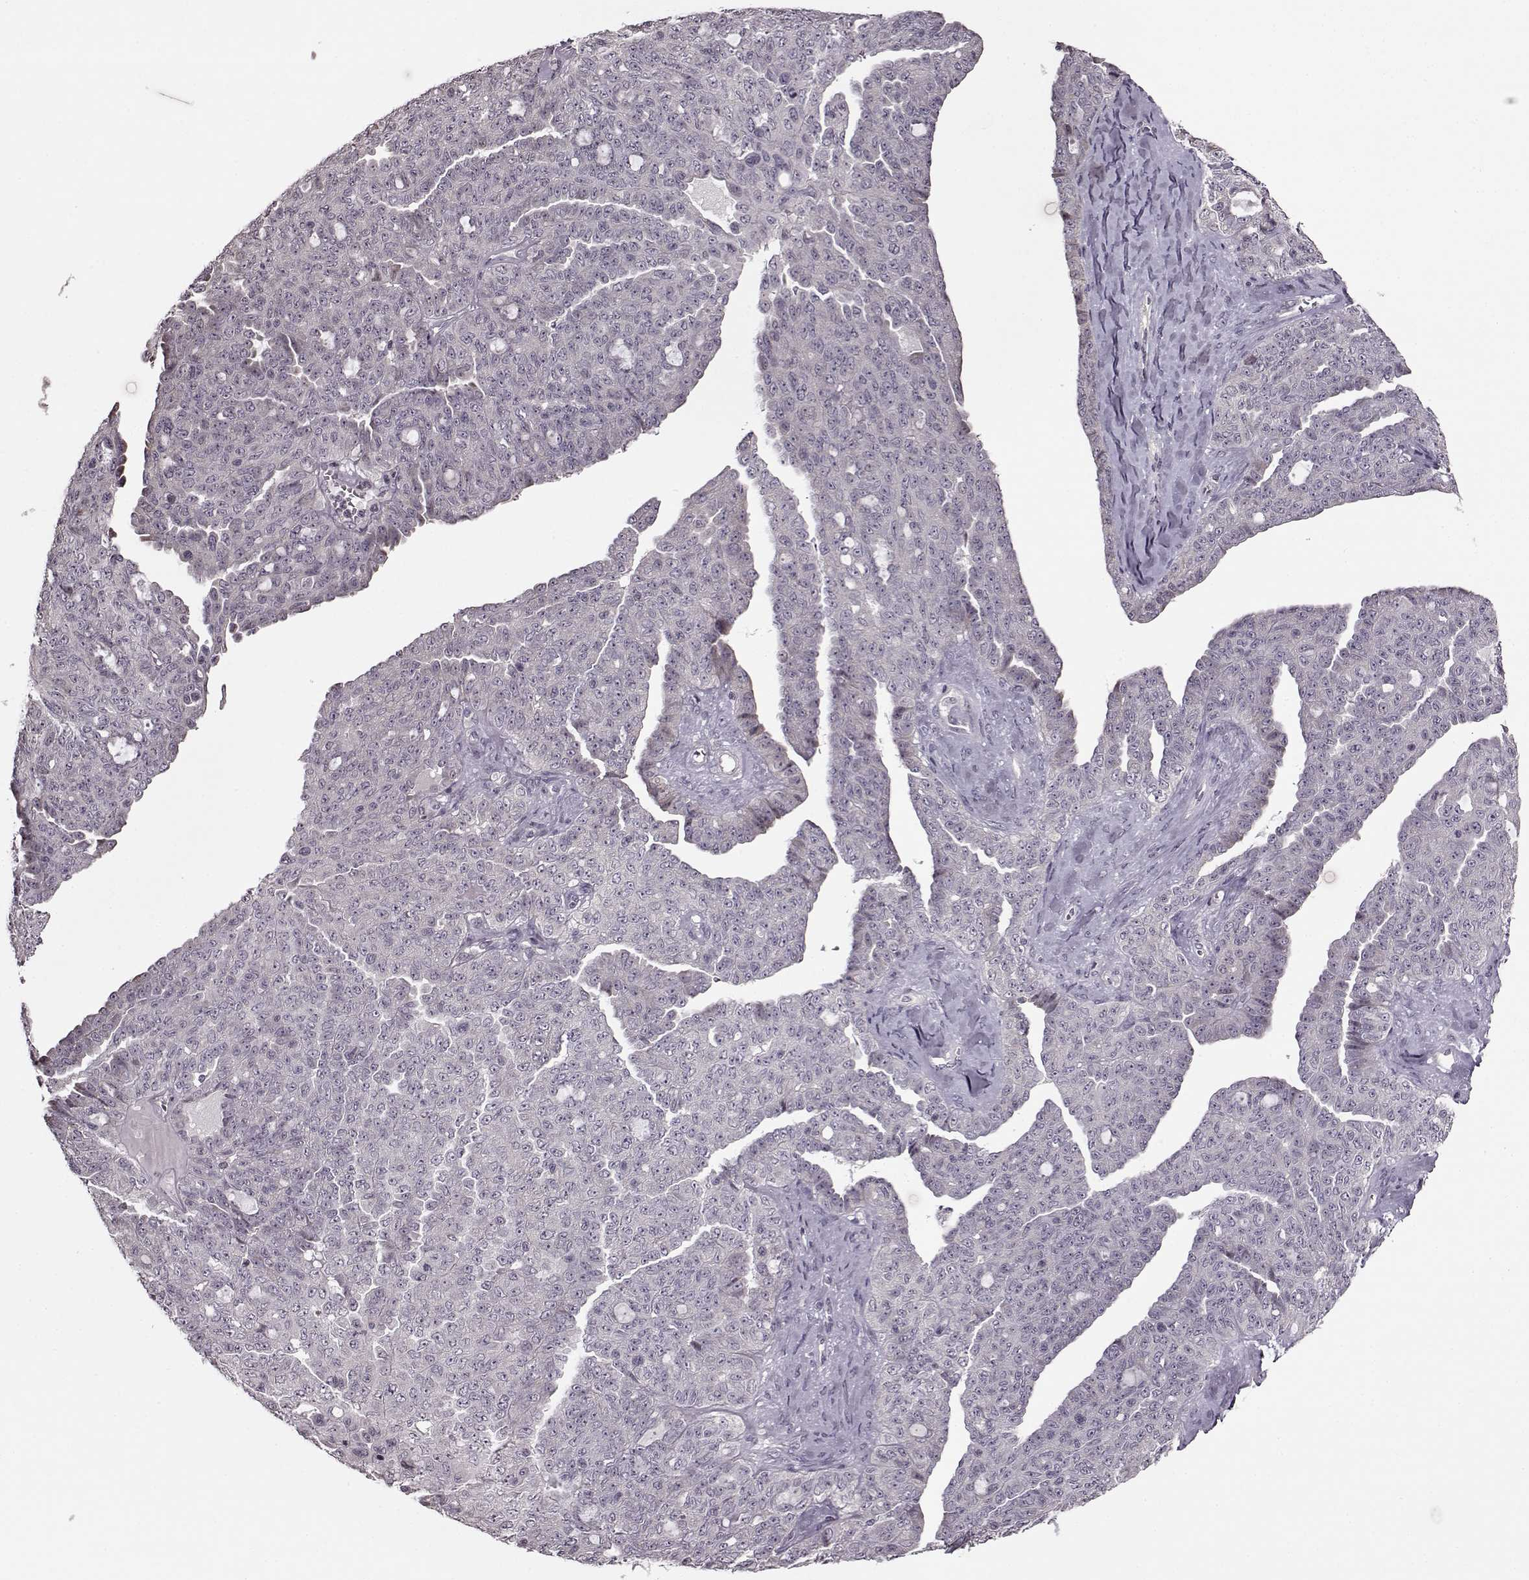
{"staining": {"intensity": "negative", "quantity": "none", "location": "none"}, "tissue": "ovarian cancer", "cell_type": "Tumor cells", "image_type": "cancer", "snomed": [{"axis": "morphology", "description": "Cystadenocarcinoma, serous, NOS"}, {"axis": "topography", "description": "Ovary"}], "caption": "This is an immunohistochemistry micrograph of ovarian serous cystadenocarcinoma. There is no positivity in tumor cells.", "gene": "FSHB", "patient": {"sex": "female", "age": 71}}